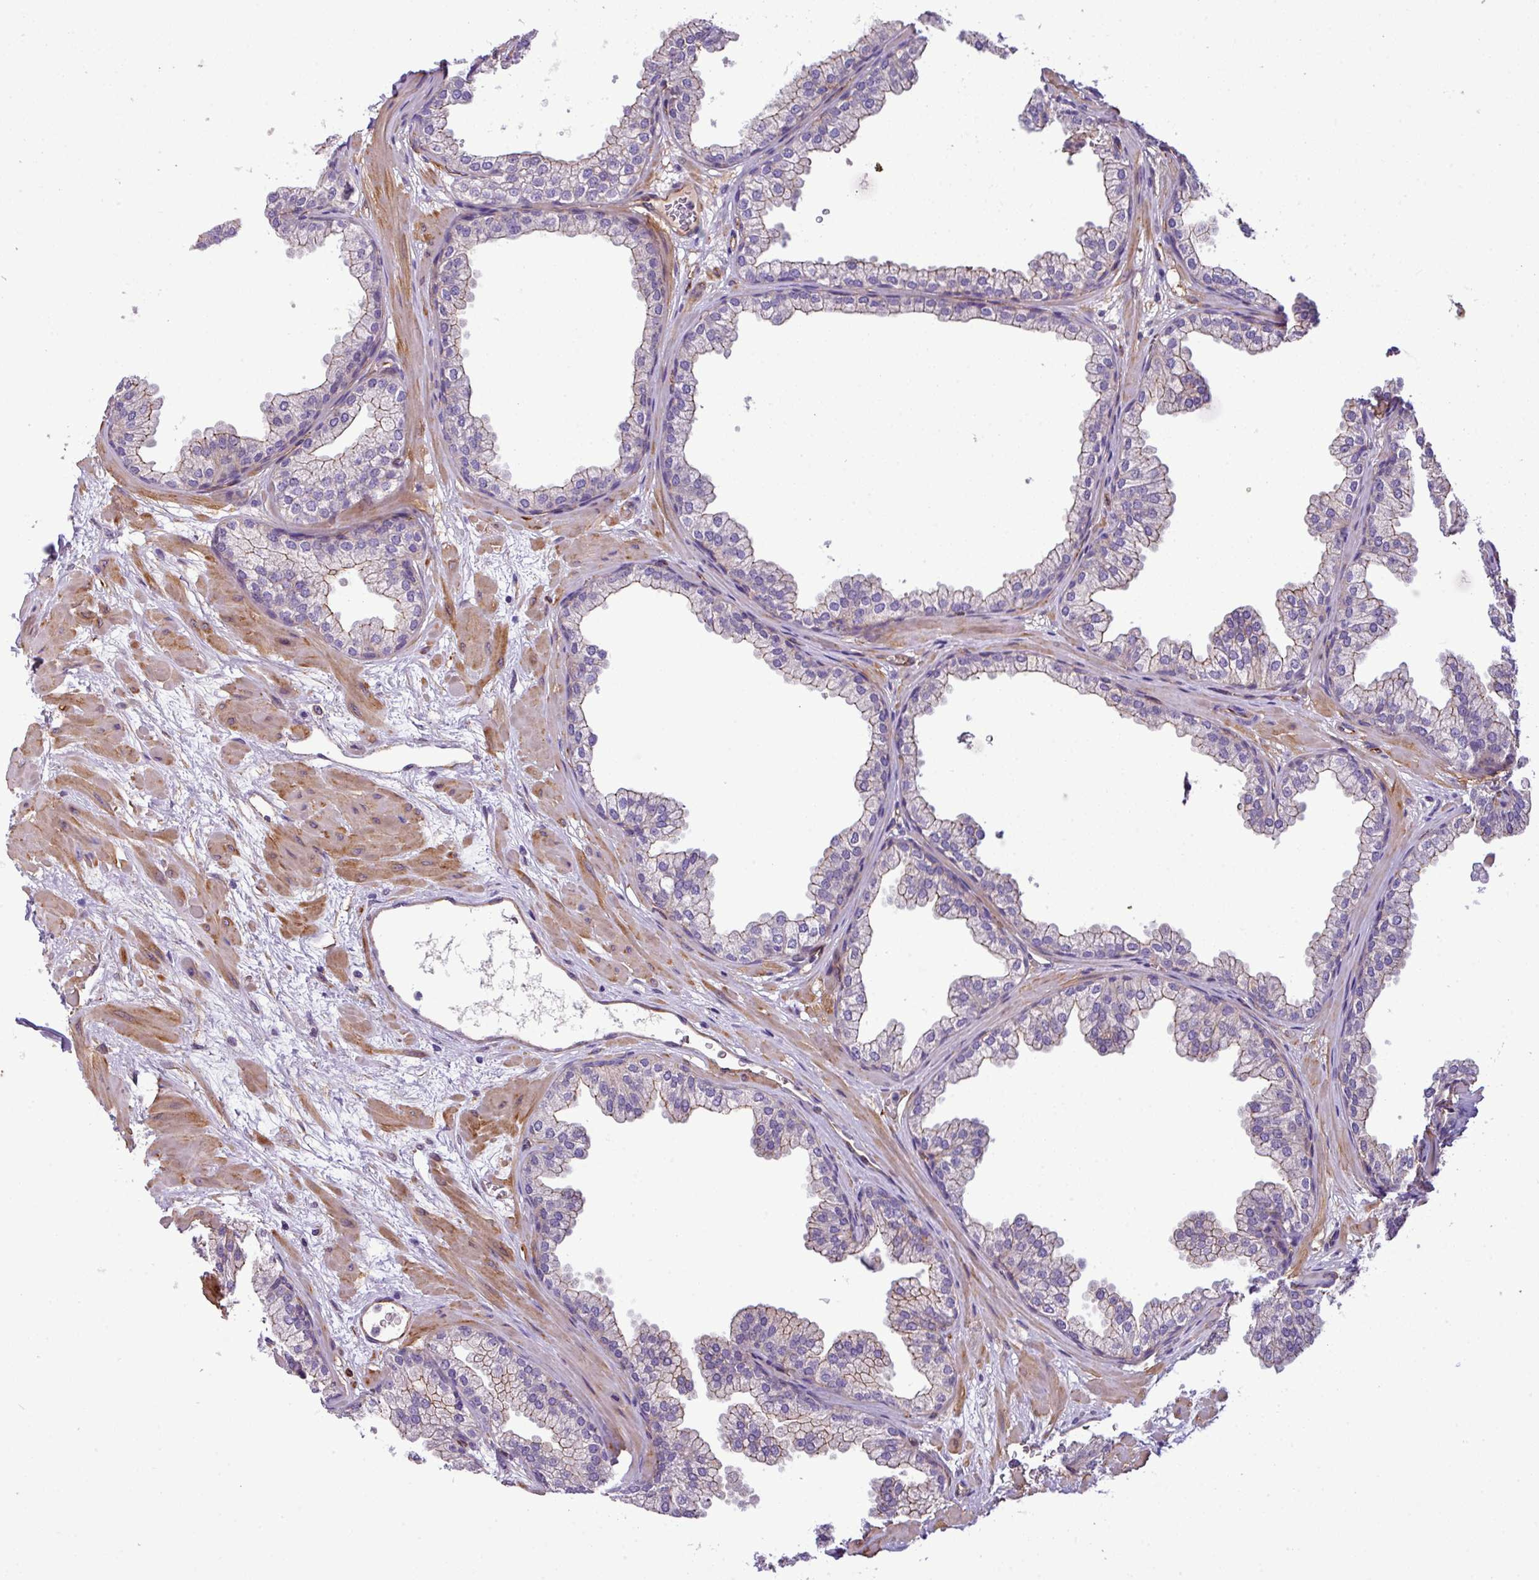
{"staining": {"intensity": "moderate", "quantity": ">75%", "location": "cytoplasmic/membranous"}, "tissue": "prostate", "cell_type": "Glandular cells", "image_type": "normal", "snomed": [{"axis": "morphology", "description": "Normal tissue, NOS"}, {"axis": "topography", "description": "Prostate"}], "caption": "Immunohistochemistry image of normal prostate: prostate stained using IHC displays medium levels of moderate protein expression localized specifically in the cytoplasmic/membranous of glandular cells, appearing as a cytoplasmic/membranous brown color.", "gene": "PARD6A", "patient": {"sex": "male", "age": 37}}